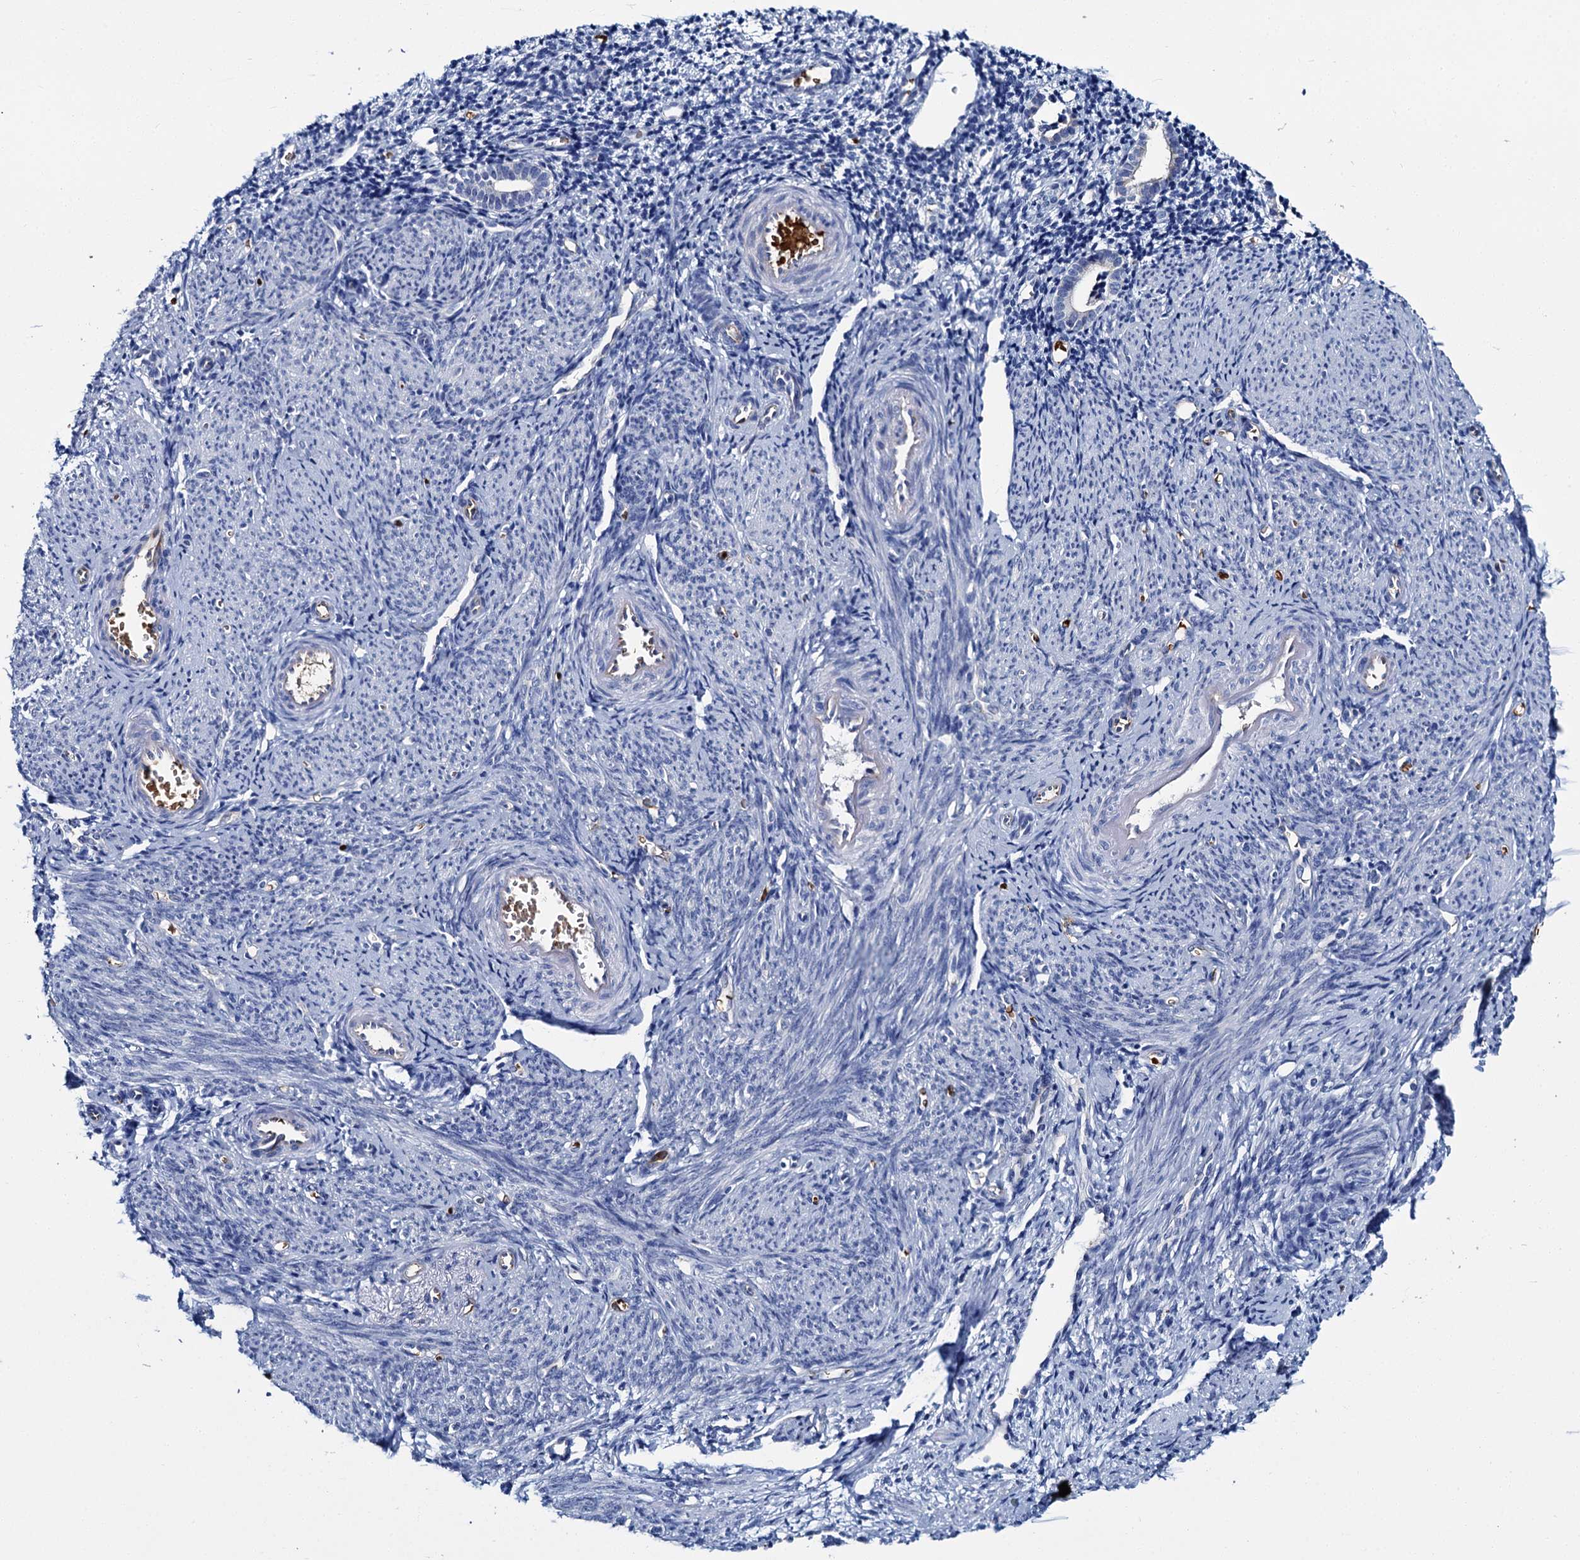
{"staining": {"intensity": "negative", "quantity": "none", "location": "none"}, "tissue": "endometrium", "cell_type": "Cells in endometrial stroma", "image_type": "normal", "snomed": [{"axis": "morphology", "description": "Normal tissue, NOS"}, {"axis": "topography", "description": "Endometrium"}], "caption": "Immunohistochemical staining of benign human endometrium displays no significant staining in cells in endometrial stroma.", "gene": "ATG2A", "patient": {"sex": "female", "age": 56}}